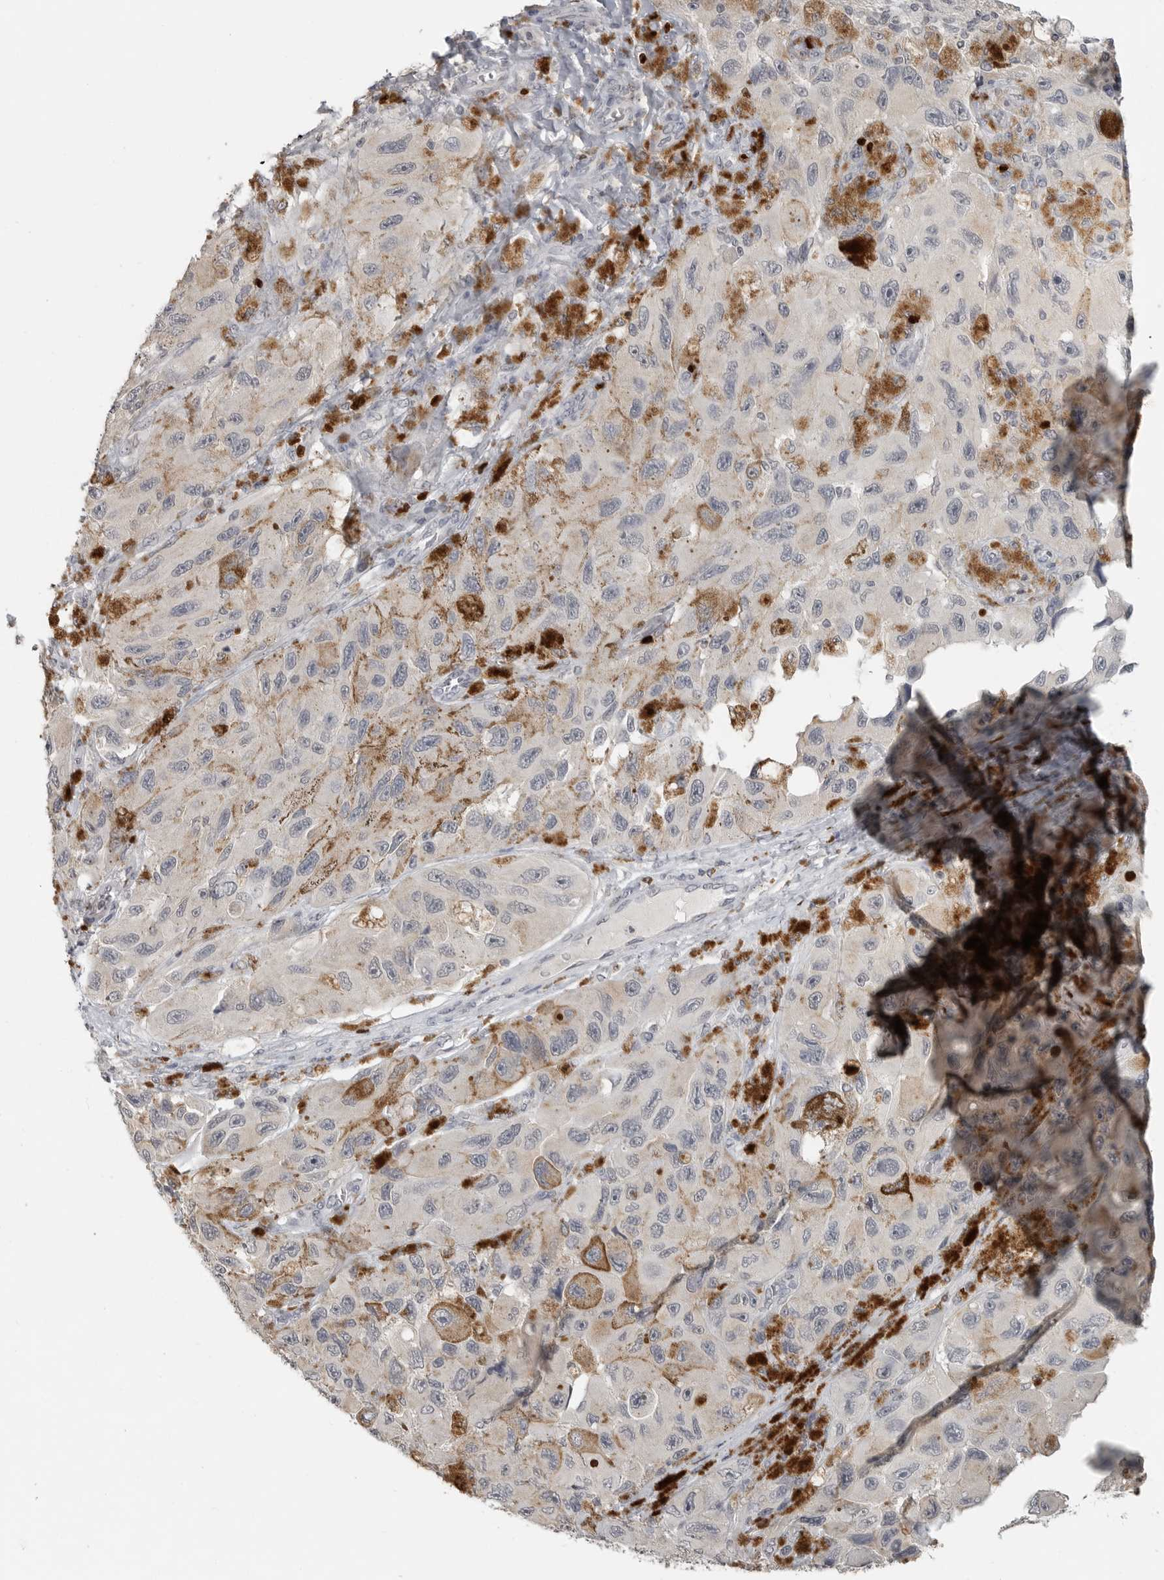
{"staining": {"intensity": "negative", "quantity": "none", "location": "none"}, "tissue": "melanoma", "cell_type": "Tumor cells", "image_type": "cancer", "snomed": [{"axis": "morphology", "description": "Malignant melanoma, NOS"}, {"axis": "topography", "description": "Skin"}], "caption": "IHC photomicrograph of neoplastic tissue: human melanoma stained with DAB reveals no significant protein expression in tumor cells. (Brightfield microscopy of DAB immunohistochemistry at high magnification).", "gene": "FOXP3", "patient": {"sex": "female", "age": 73}}